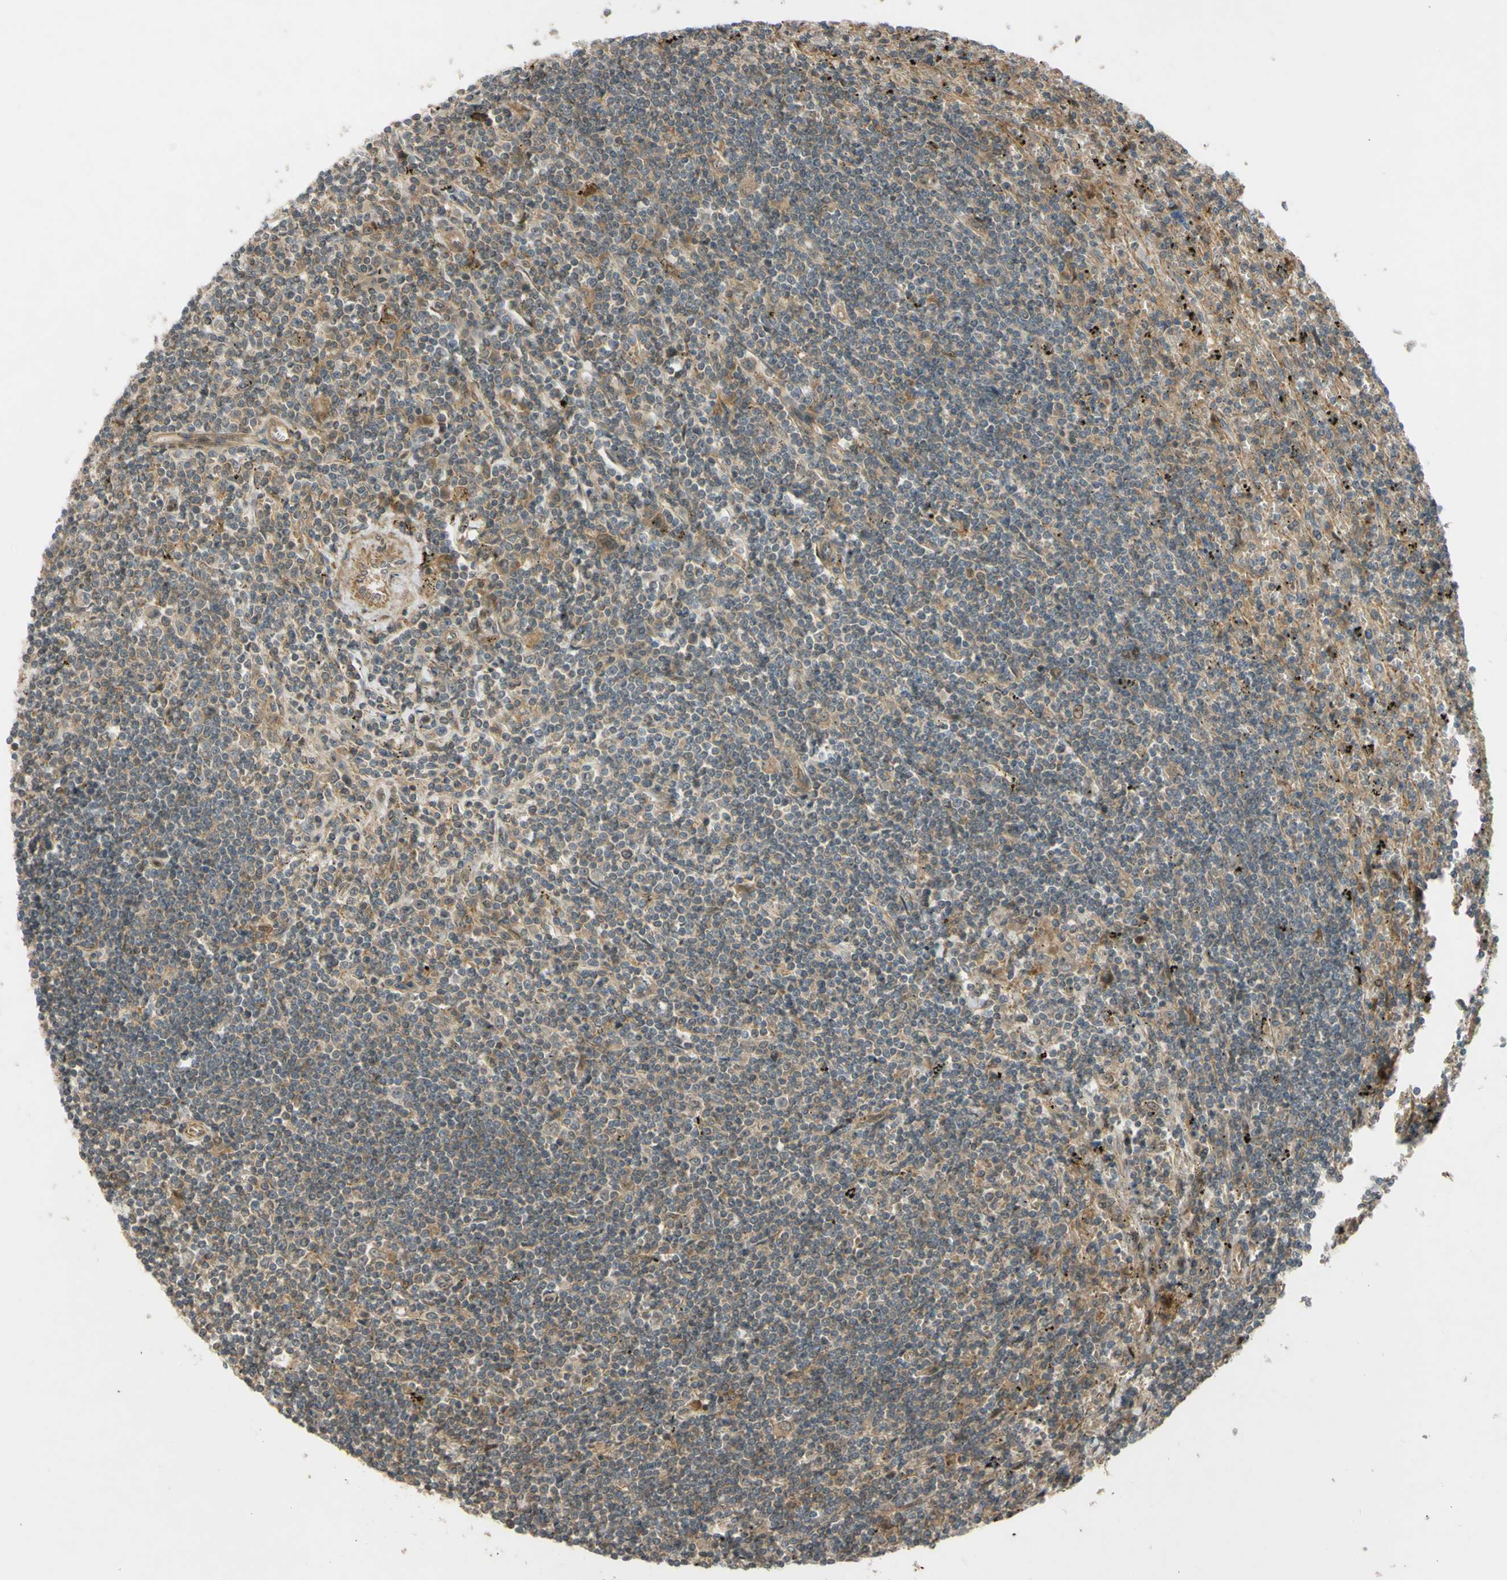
{"staining": {"intensity": "weak", "quantity": ">75%", "location": "cytoplasmic/membranous"}, "tissue": "lymphoma", "cell_type": "Tumor cells", "image_type": "cancer", "snomed": [{"axis": "morphology", "description": "Malignant lymphoma, non-Hodgkin's type, Low grade"}, {"axis": "topography", "description": "Spleen"}], "caption": "Low-grade malignant lymphoma, non-Hodgkin's type stained for a protein (brown) exhibits weak cytoplasmic/membranous positive expression in approximately >75% of tumor cells.", "gene": "FLII", "patient": {"sex": "male", "age": 76}}